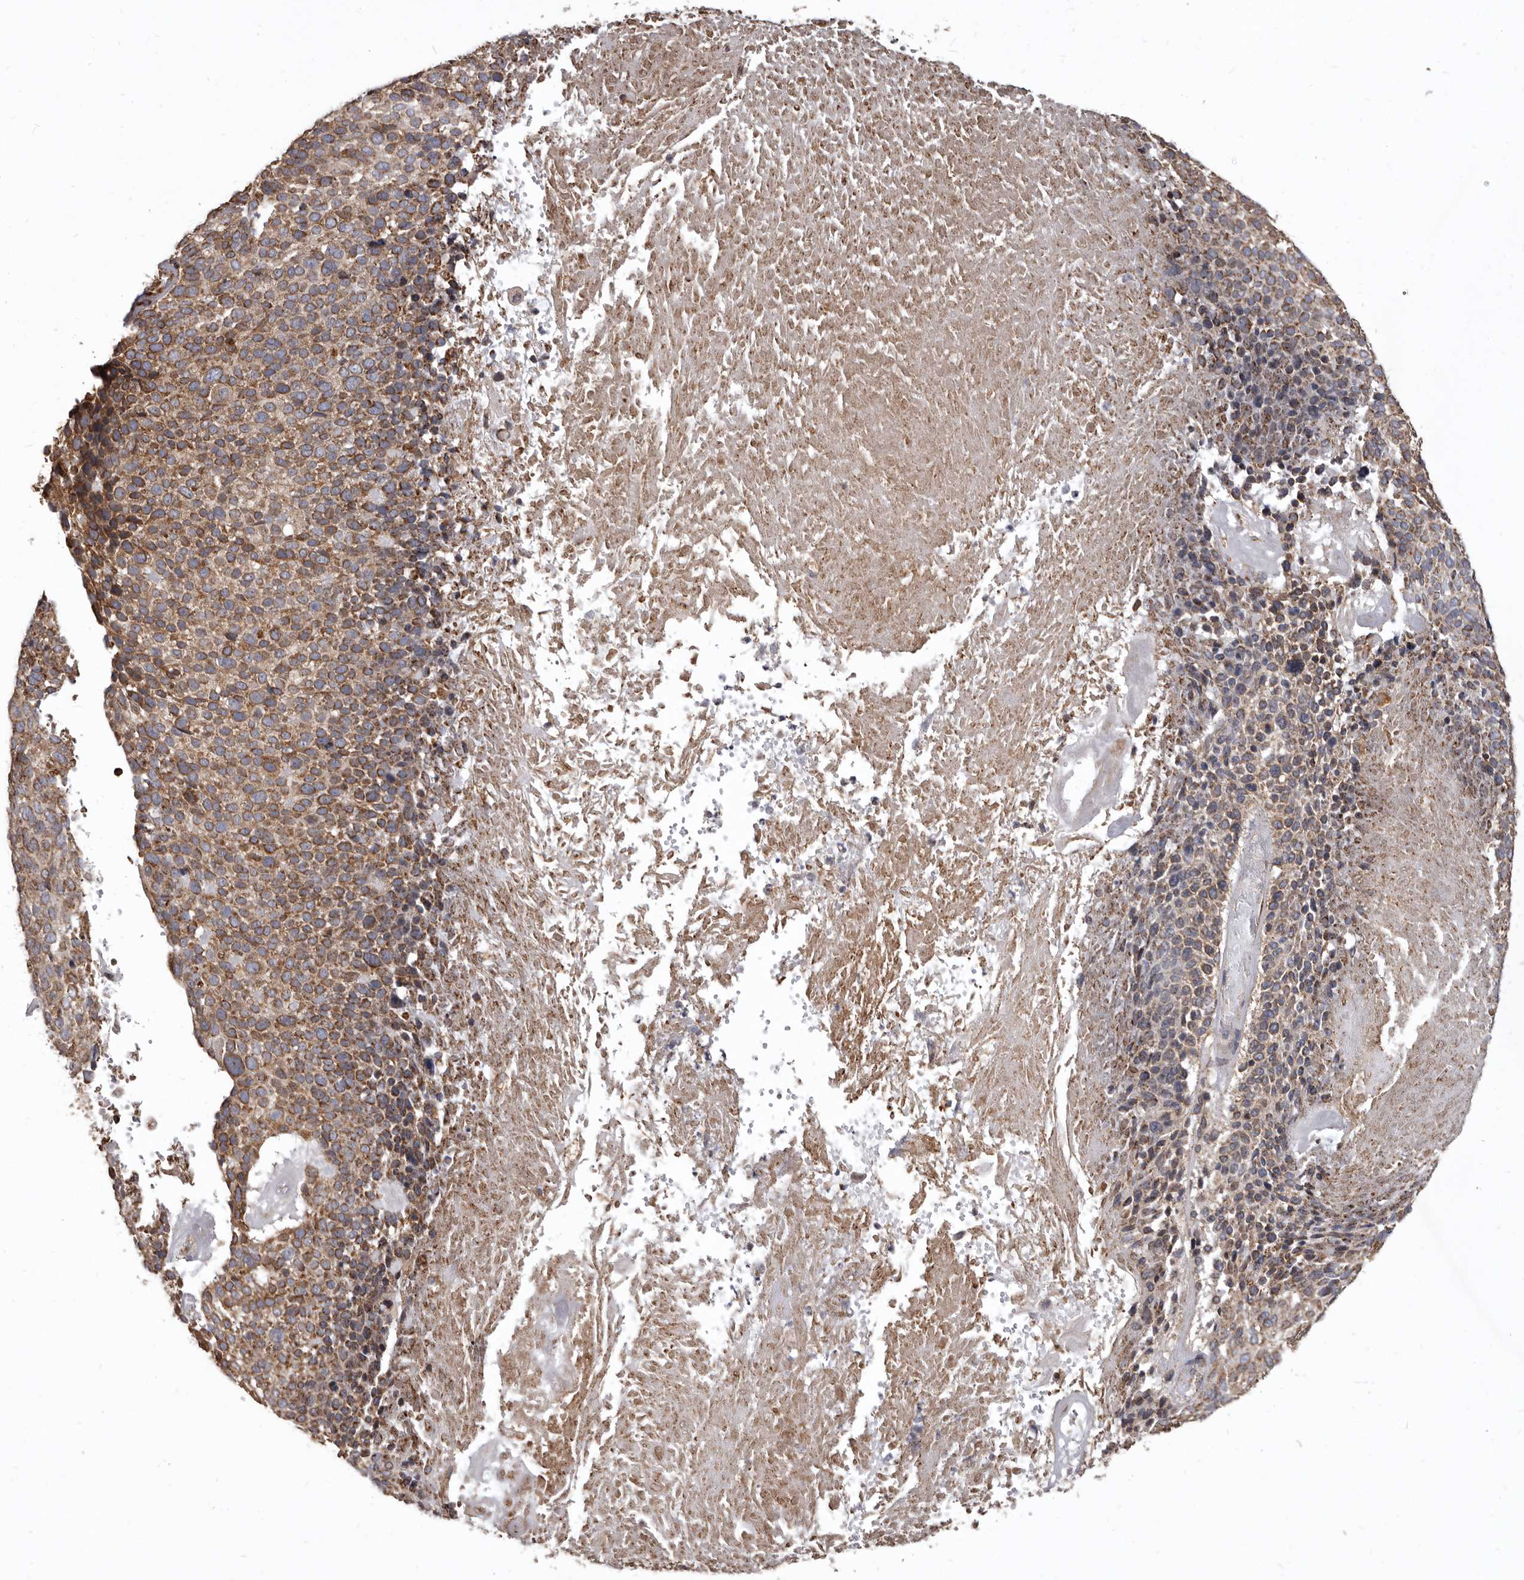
{"staining": {"intensity": "moderate", "quantity": ">75%", "location": "cytoplasmic/membranous"}, "tissue": "cervical cancer", "cell_type": "Tumor cells", "image_type": "cancer", "snomed": [{"axis": "morphology", "description": "Squamous cell carcinoma, NOS"}, {"axis": "topography", "description": "Cervix"}], "caption": "Immunohistochemical staining of cervical squamous cell carcinoma reveals medium levels of moderate cytoplasmic/membranous expression in about >75% of tumor cells.", "gene": "CDK5RAP3", "patient": {"sex": "female", "age": 74}}